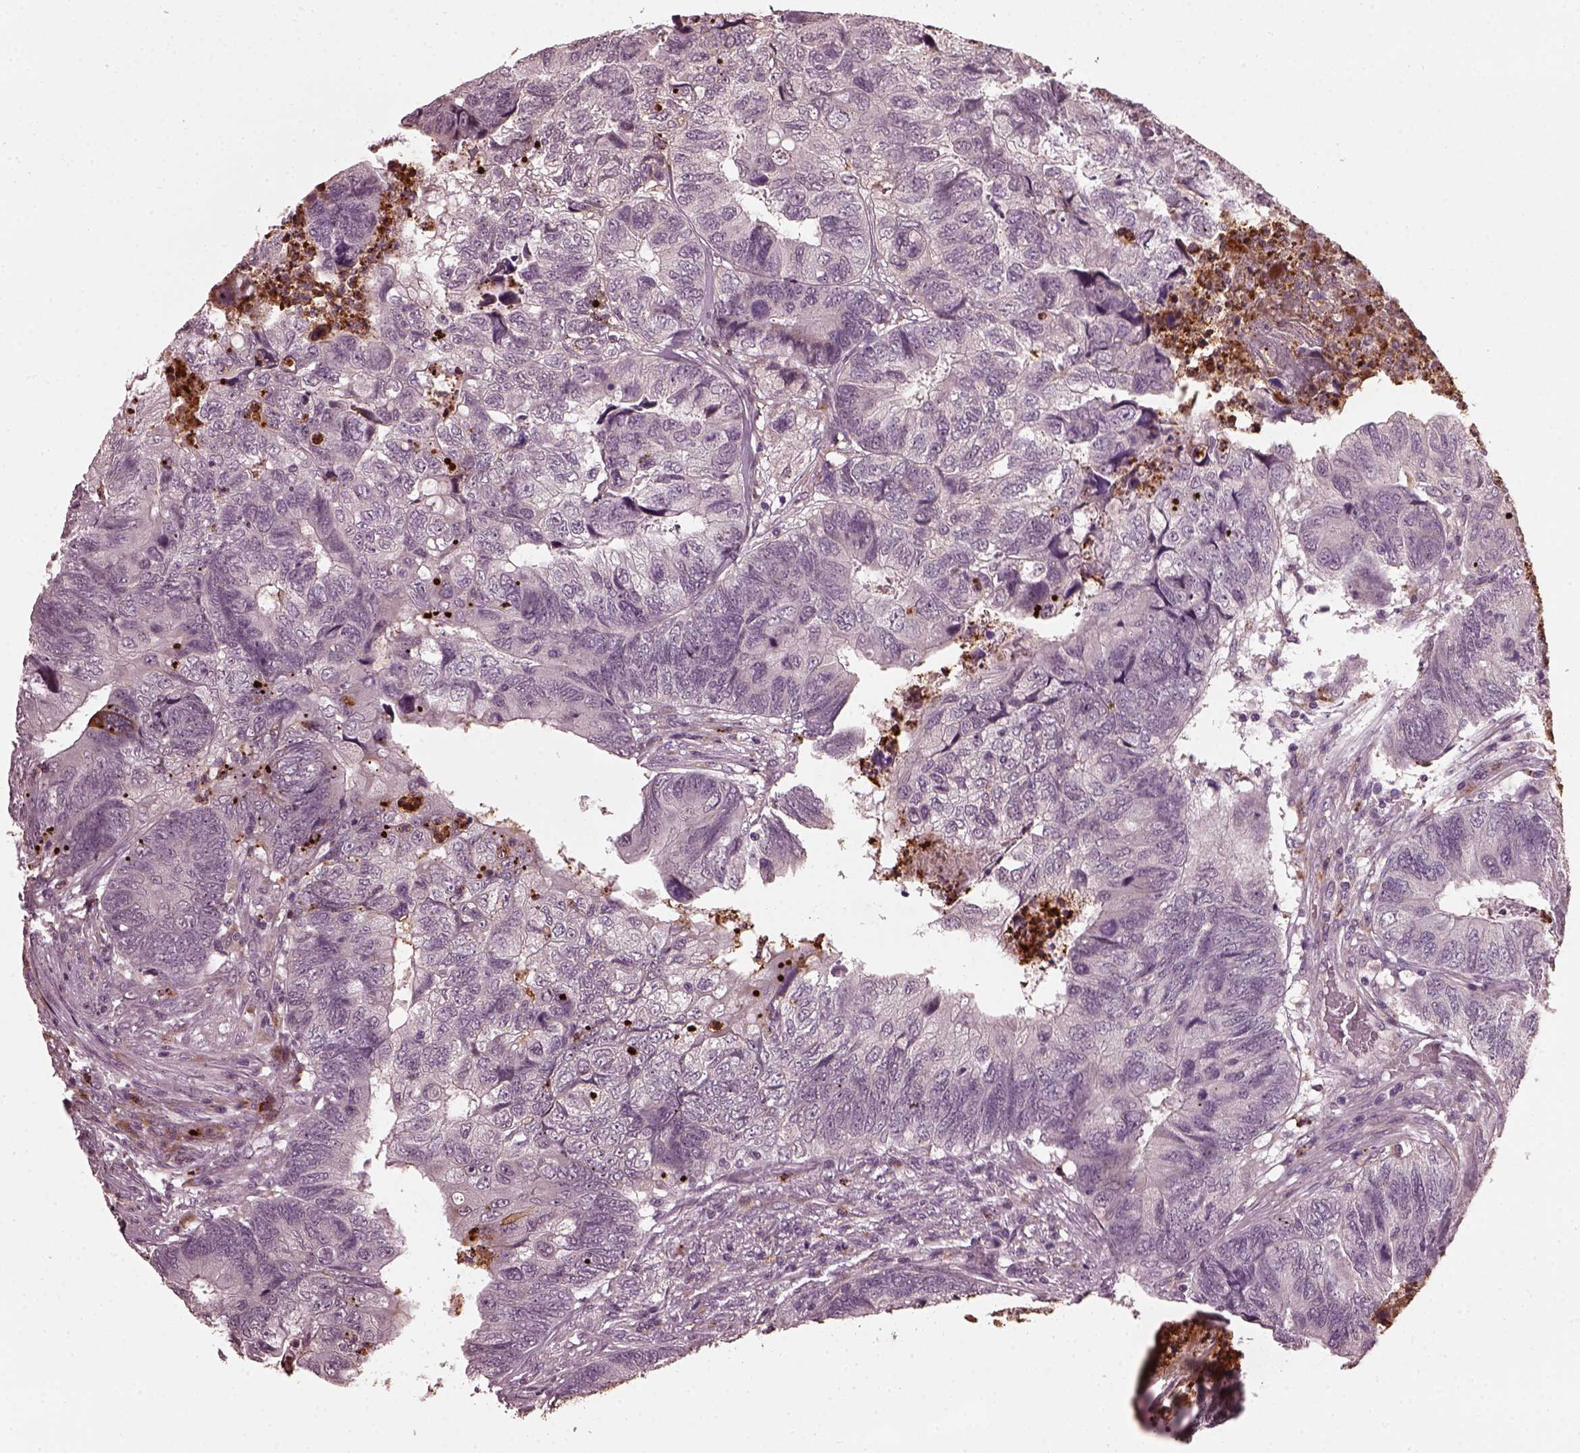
{"staining": {"intensity": "negative", "quantity": "none", "location": "none"}, "tissue": "colorectal cancer", "cell_type": "Tumor cells", "image_type": "cancer", "snomed": [{"axis": "morphology", "description": "Adenocarcinoma, NOS"}, {"axis": "topography", "description": "Colon"}], "caption": "Photomicrograph shows no significant protein staining in tumor cells of colorectal adenocarcinoma.", "gene": "RUFY3", "patient": {"sex": "female", "age": 67}}